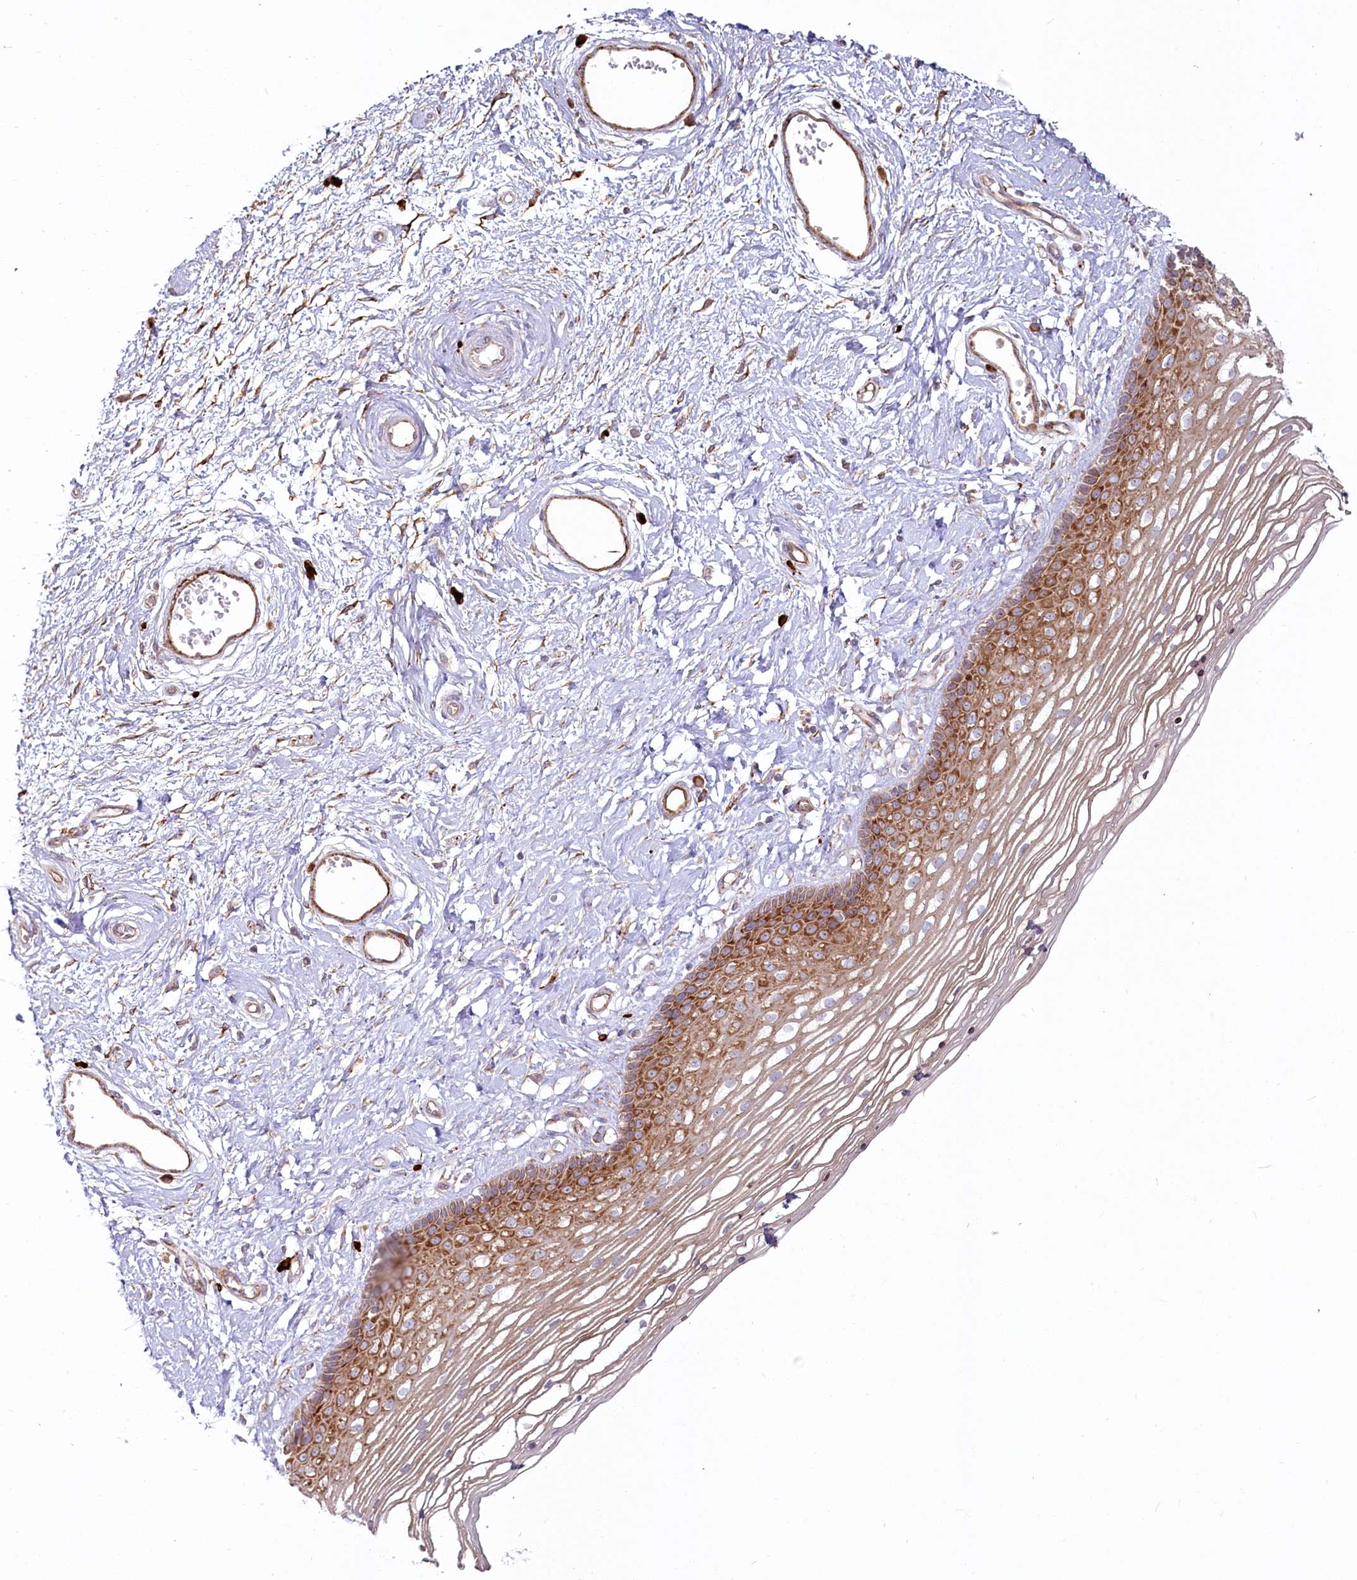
{"staining": {"intensity": "moderate", "quantity": ">75%", "location": "cytoplasmic/membranous"}, "tissue": "vagina", "cell_type": "Squamous epithelial cells", "image_type": "normal", "snomed": [{"axis": "morphology", "description": "Normal tissue, NOS"}, {"axis": "topography", "description": "Vagina"}], "caption": "An immunohistochemistry image of unremarkable tissue is shown. Protein staining in brown highlights moderate cytoplasmic/membranous positivity in vagina within squamous epithelial cells.", "gene": "HARS2", "patient": {"sex": "female", "age": 46}}